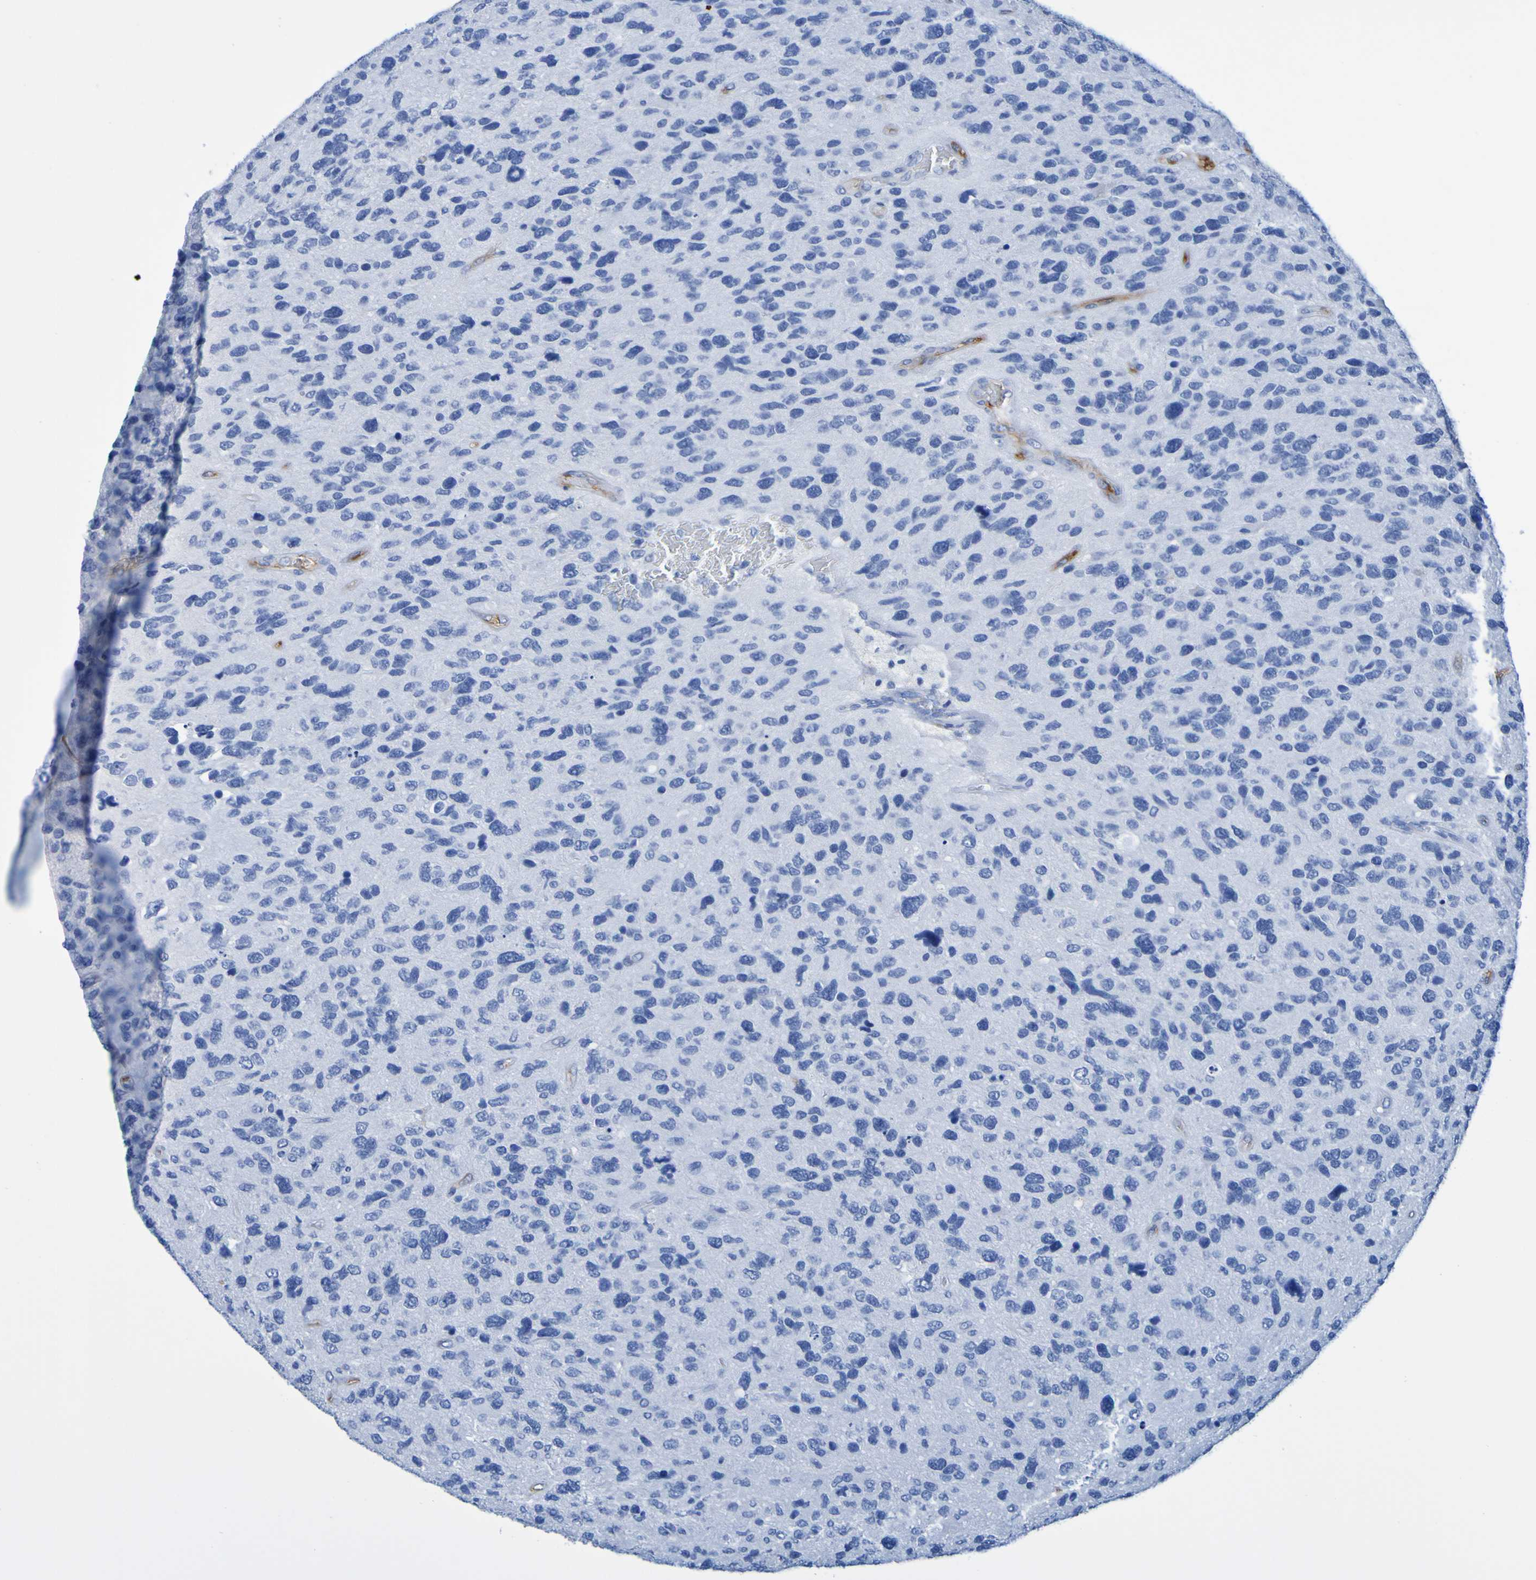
{"staining": {"intensity": "negative", "quantity": "none", "location": "none"}, "tissue": "glioma", "cell_type": "Tumor cells", "image_type": "cancer", "snomed": [{"axis": "morphology", "description": "Glioma, malignant, High grade"}, {"axis": "topography", "description": "Brain"}], "caption": "DAB immunohistochemical staining of high-grade glioma (malignant) shows no significant staining in tumor cells. The staining was performed using DAB (3,3'-diaminobenzidine) to visualize the protein expression in brown, while the nuclei were stained in blue with hematoxylin (Magnification: 20x).", "gene": "DPEP1", "patient": {"sex": "female", "age": 58}}